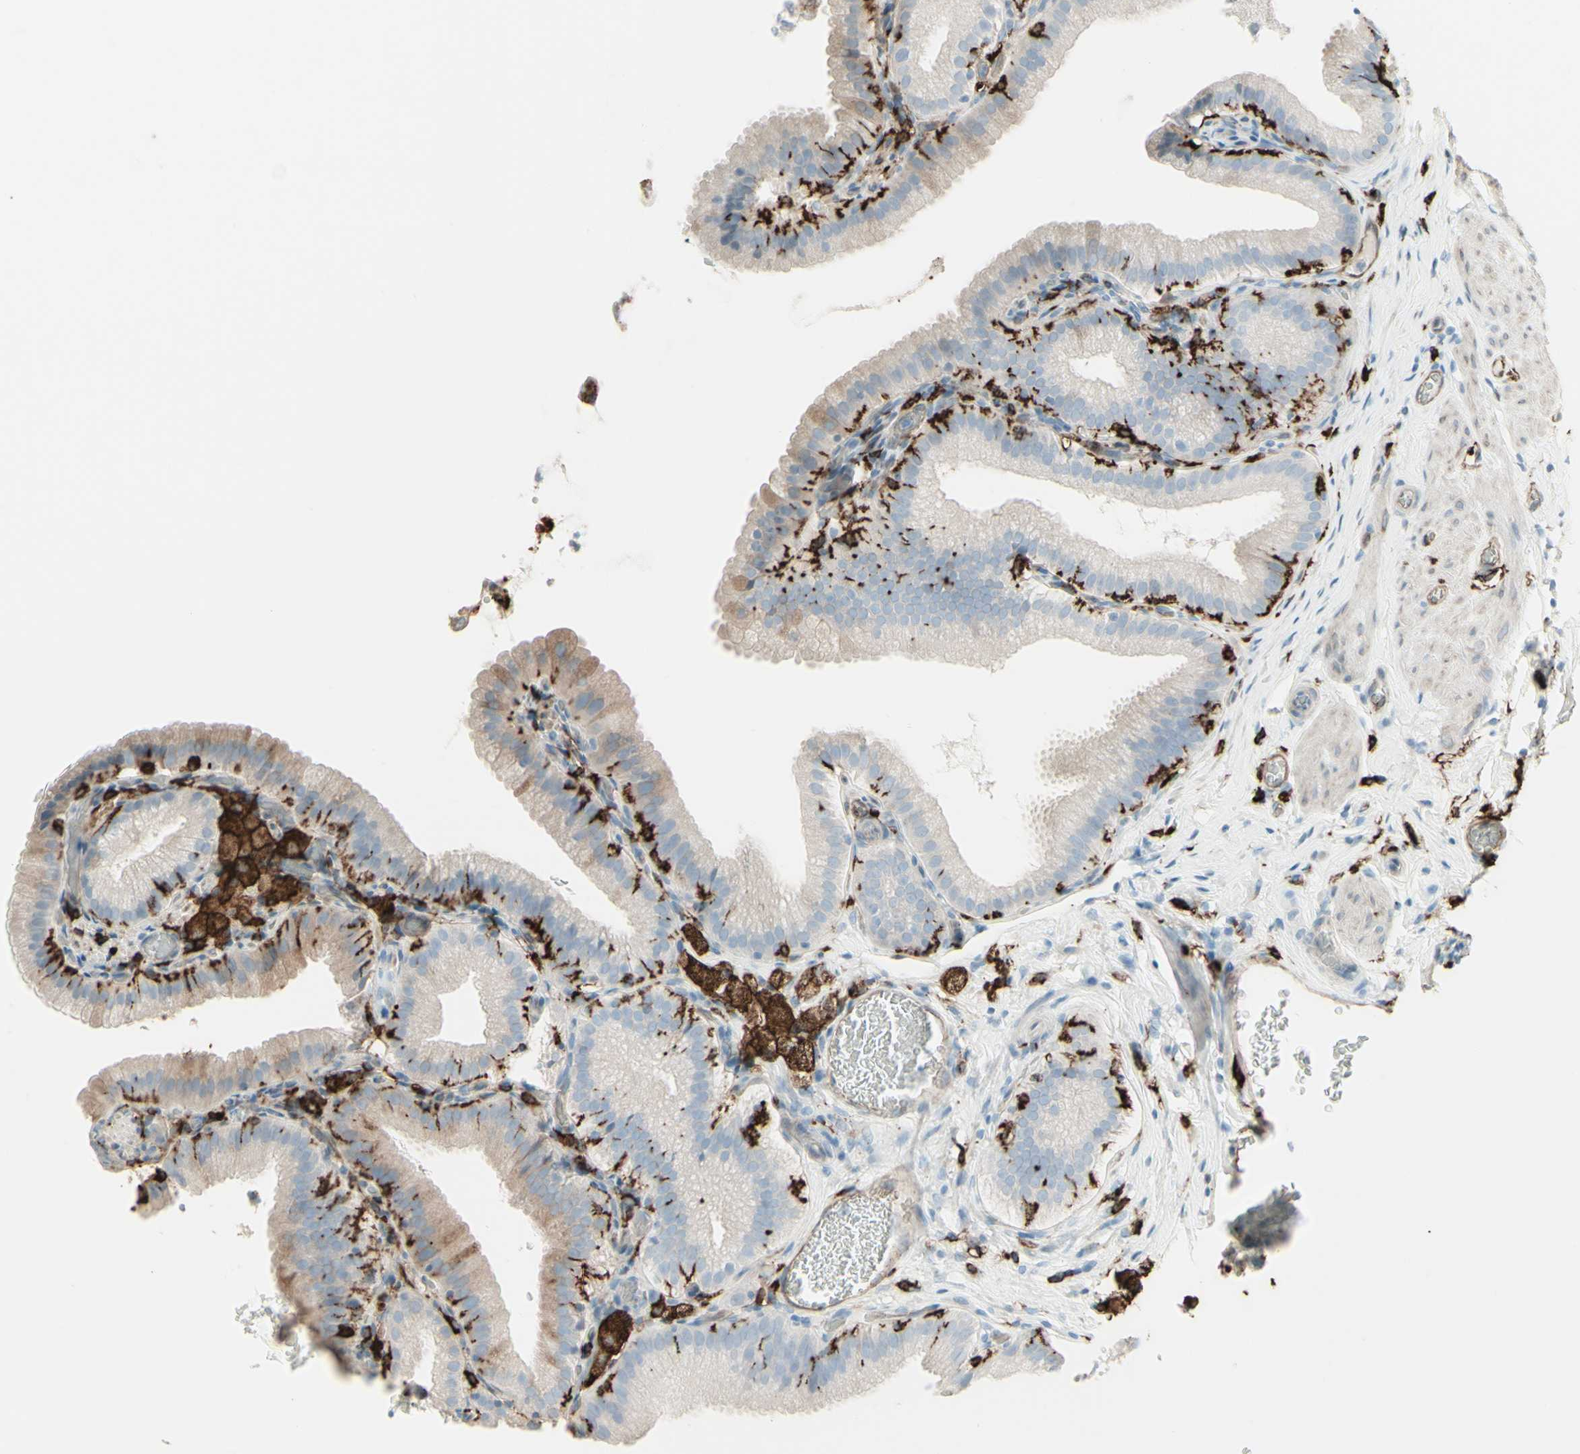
{"staining": {"intensity": "weak", "quantity": ">75%", "location": "cytoplasmic/membranous"}, "tissue": "gallbladder", "cell_type": "Glandular cells", "image_type": "normal", "snomed": [{"axis": "morphology", "description": "Normal tissue, NOS"}, {"axis": "topography", "description": "Gallbladder"}], "caption": "DAB (3,3'-diaminobenzidine) immunohistochemical staining of unremarkable human gallbladder demonstrates weak cytoplasmic/membranous protein positivity in about >75% of glandular cells. The protein is stained brown, and the nuclei are stained in blue (DAB IHC with brightfield microscopy, high magnification).", "gene": "HLA", "patient": {"sex": "male", "age": 54}}